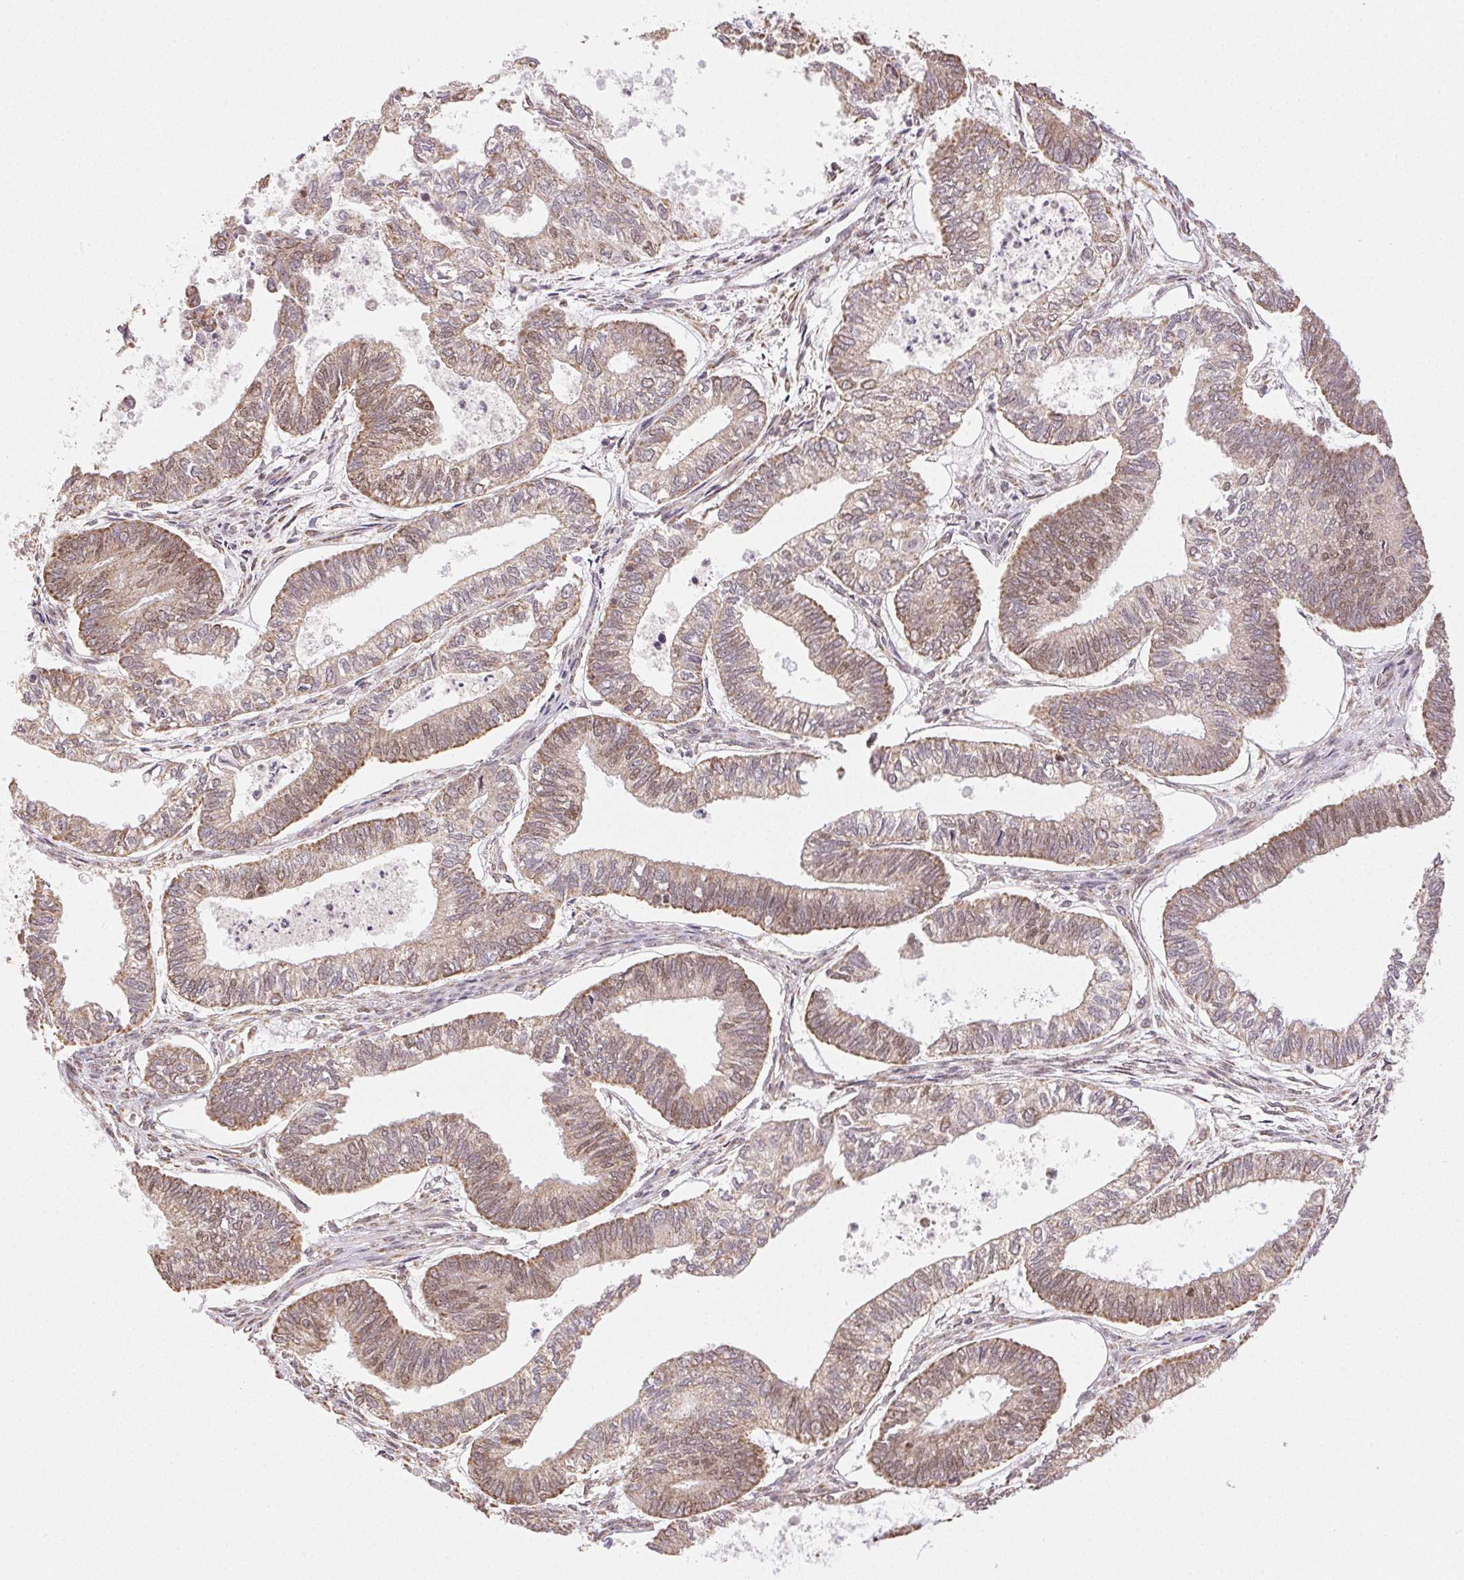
{"staining": {"intensity": "moderate", "quantity": ">75%", "location": "cytoplasmic/membranous"}, "tissue": "ovarian cancer", "cell_type": "Tumor cells", "image_type": "cancer", "snomed": [{"axis": "morphology", "description": "Carcinoma, endometroid"}, {"axis": "topography", "description": "Ovary"}], "caption": "Moderate cytoplasmic/membranous protein expression is present in about >75% of tumor cells in endometroid carcinoma (ovarian).", "gene": "PIWIL4", "patient": {"sex": "female", "age": 64}}